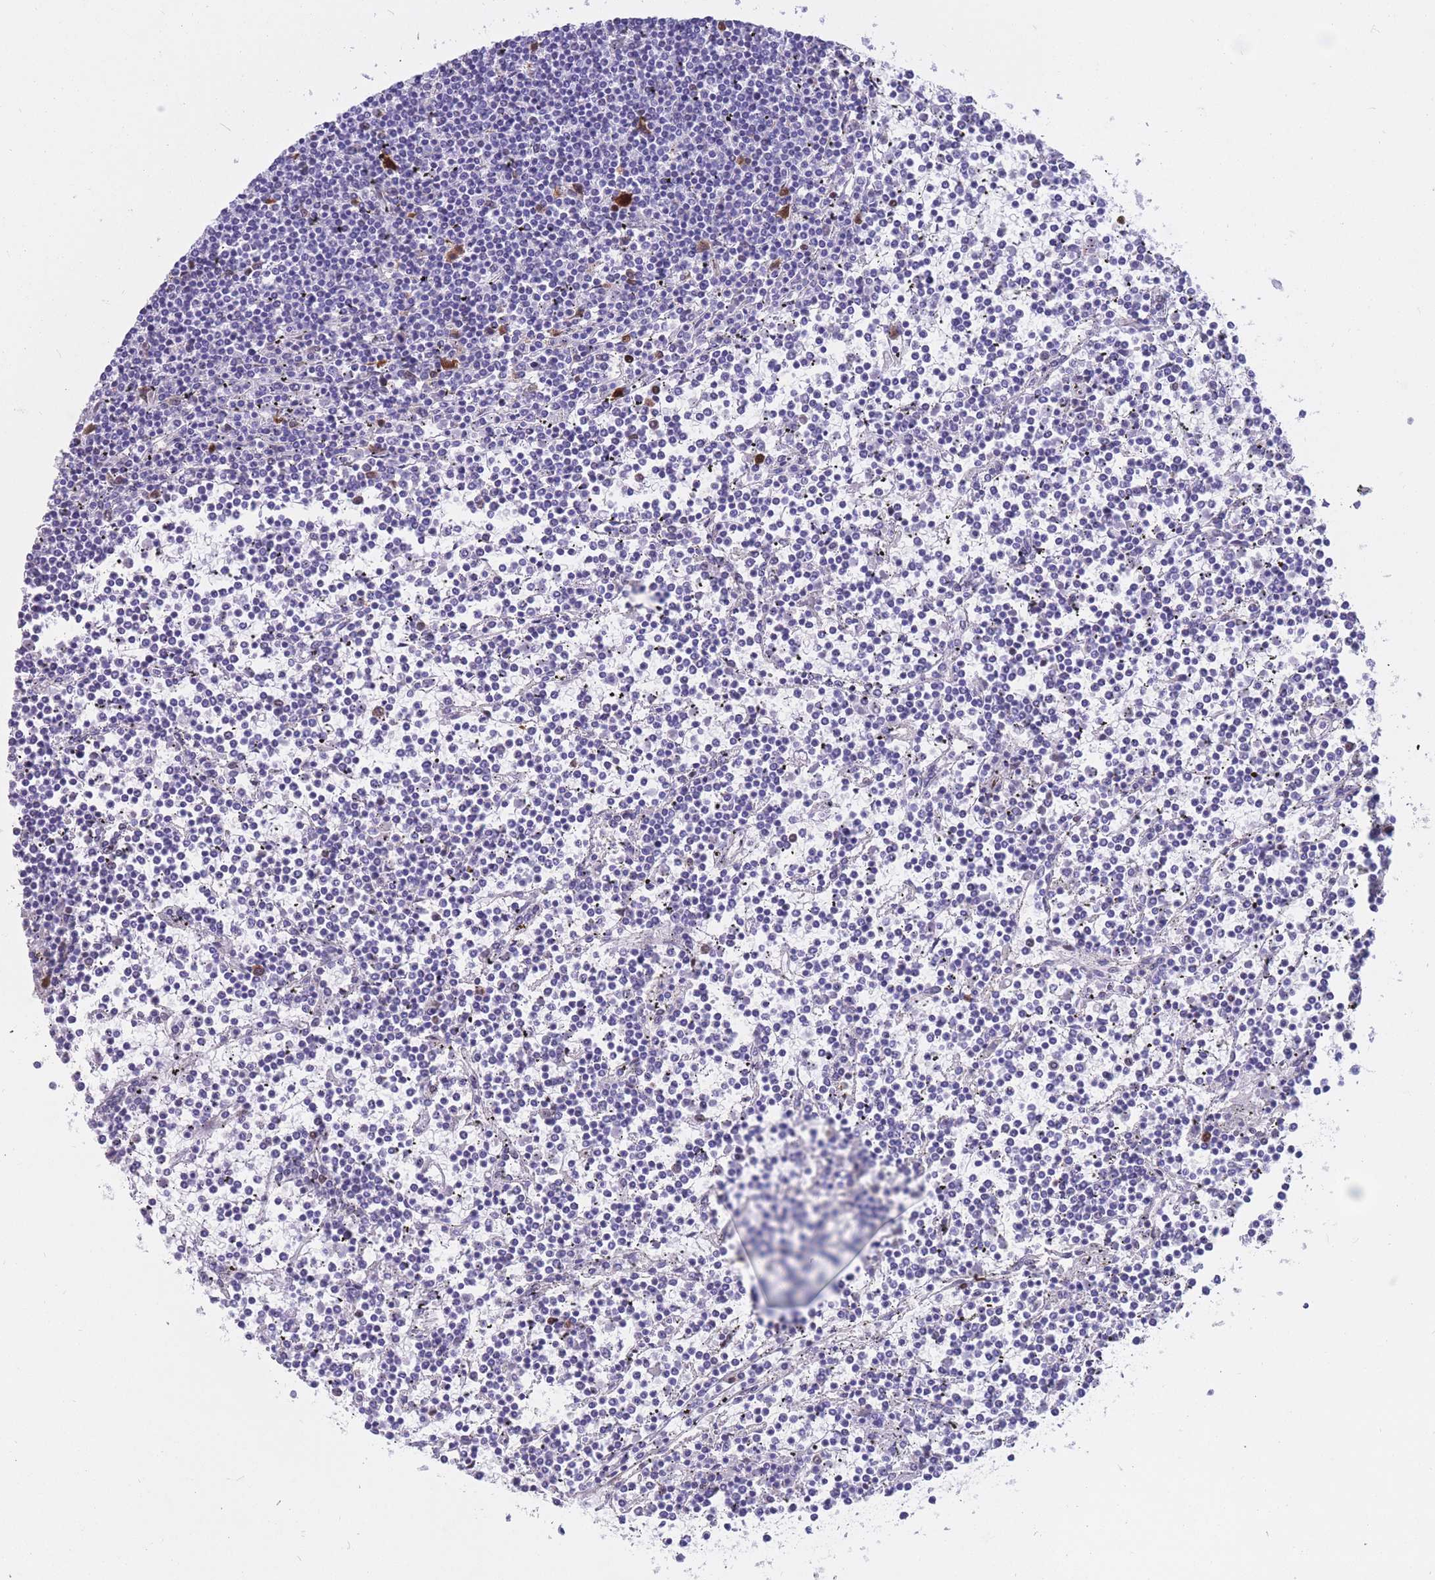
{"staining": {"intensity": "negative", "quantity": "none", "location": "none"}, "tissue": "lymphoma", "cell_type": "Tumor cells", "image_type": "cancer", "snomed": [{"axis": "morphology", "description": "Malignant lymphoma, non-Hodgkin's type, Low grade"}, {"axis": "topography", "description": "Spleen"}], "caption": "Immunohistochemistry micrograph of low-grade malignant lymphoma, non-Hodgkin's type stained for a protein (brown), which shows no positivity in tumor cells.", "gene": "NASP", "patient": {"sex": "female", "age": 19}}